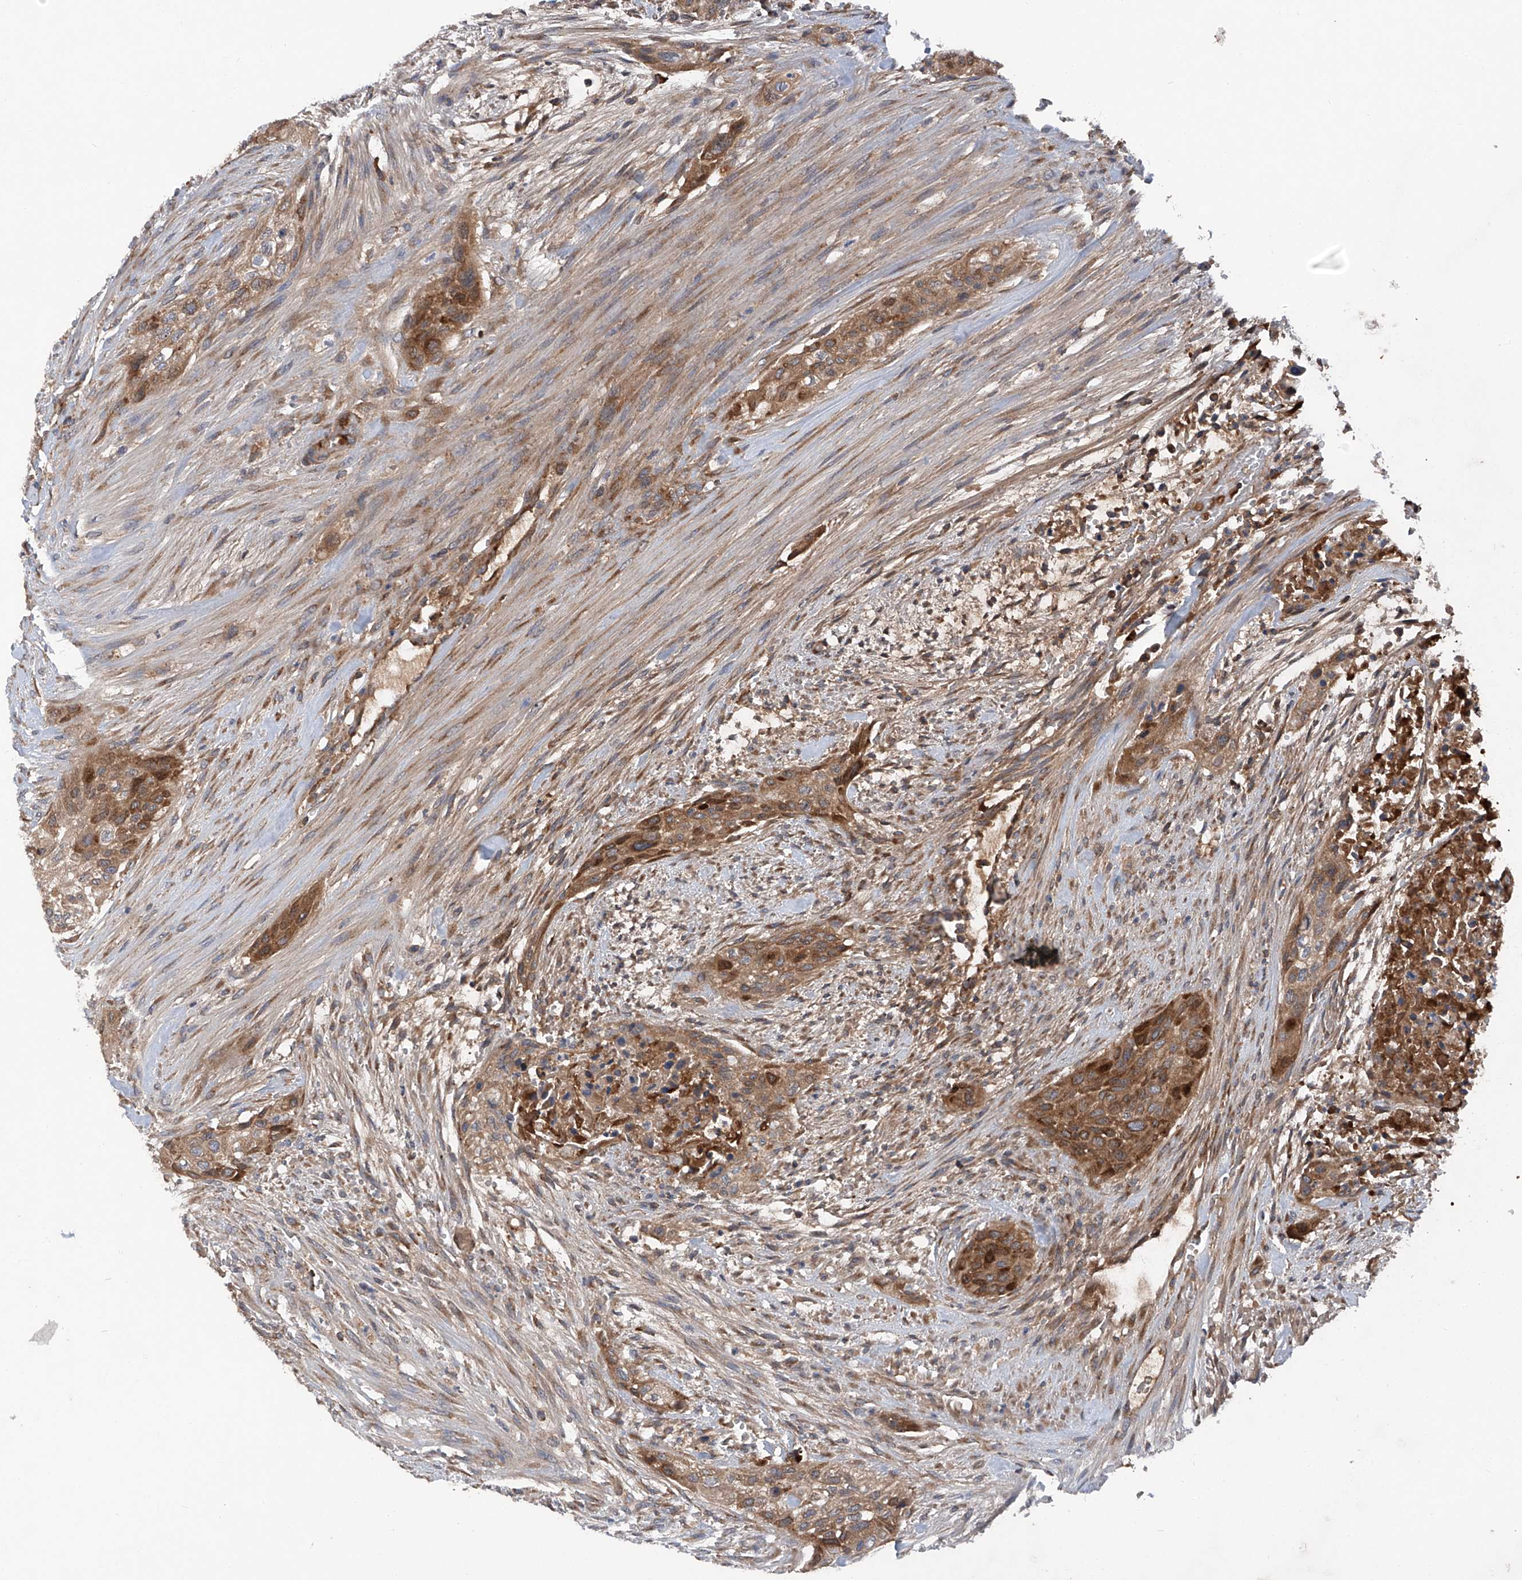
{"staining": {"intensity": "moderate", "quantity": ">75%", "location": "cytoplasmic/membranous"}, "tissue": "urothelial cancer", "cell_type": "Tumor cells", "image_type": "cancer", "snomed": [{"axis": "morphology", "description": "Urothelial carcinoma, High grade"}, {"axis": "topography", "description": "Urinary bladder"}], "caption": "Immunohistochemistry image of urothelial cancer stained for a protein (brown), which shows medium levels of moderate cytoplasmic/membranous staining in approximately >75% of tumor cells.", "gene": "ASCC3", "patient": {"sex": "male", "age": 35}}